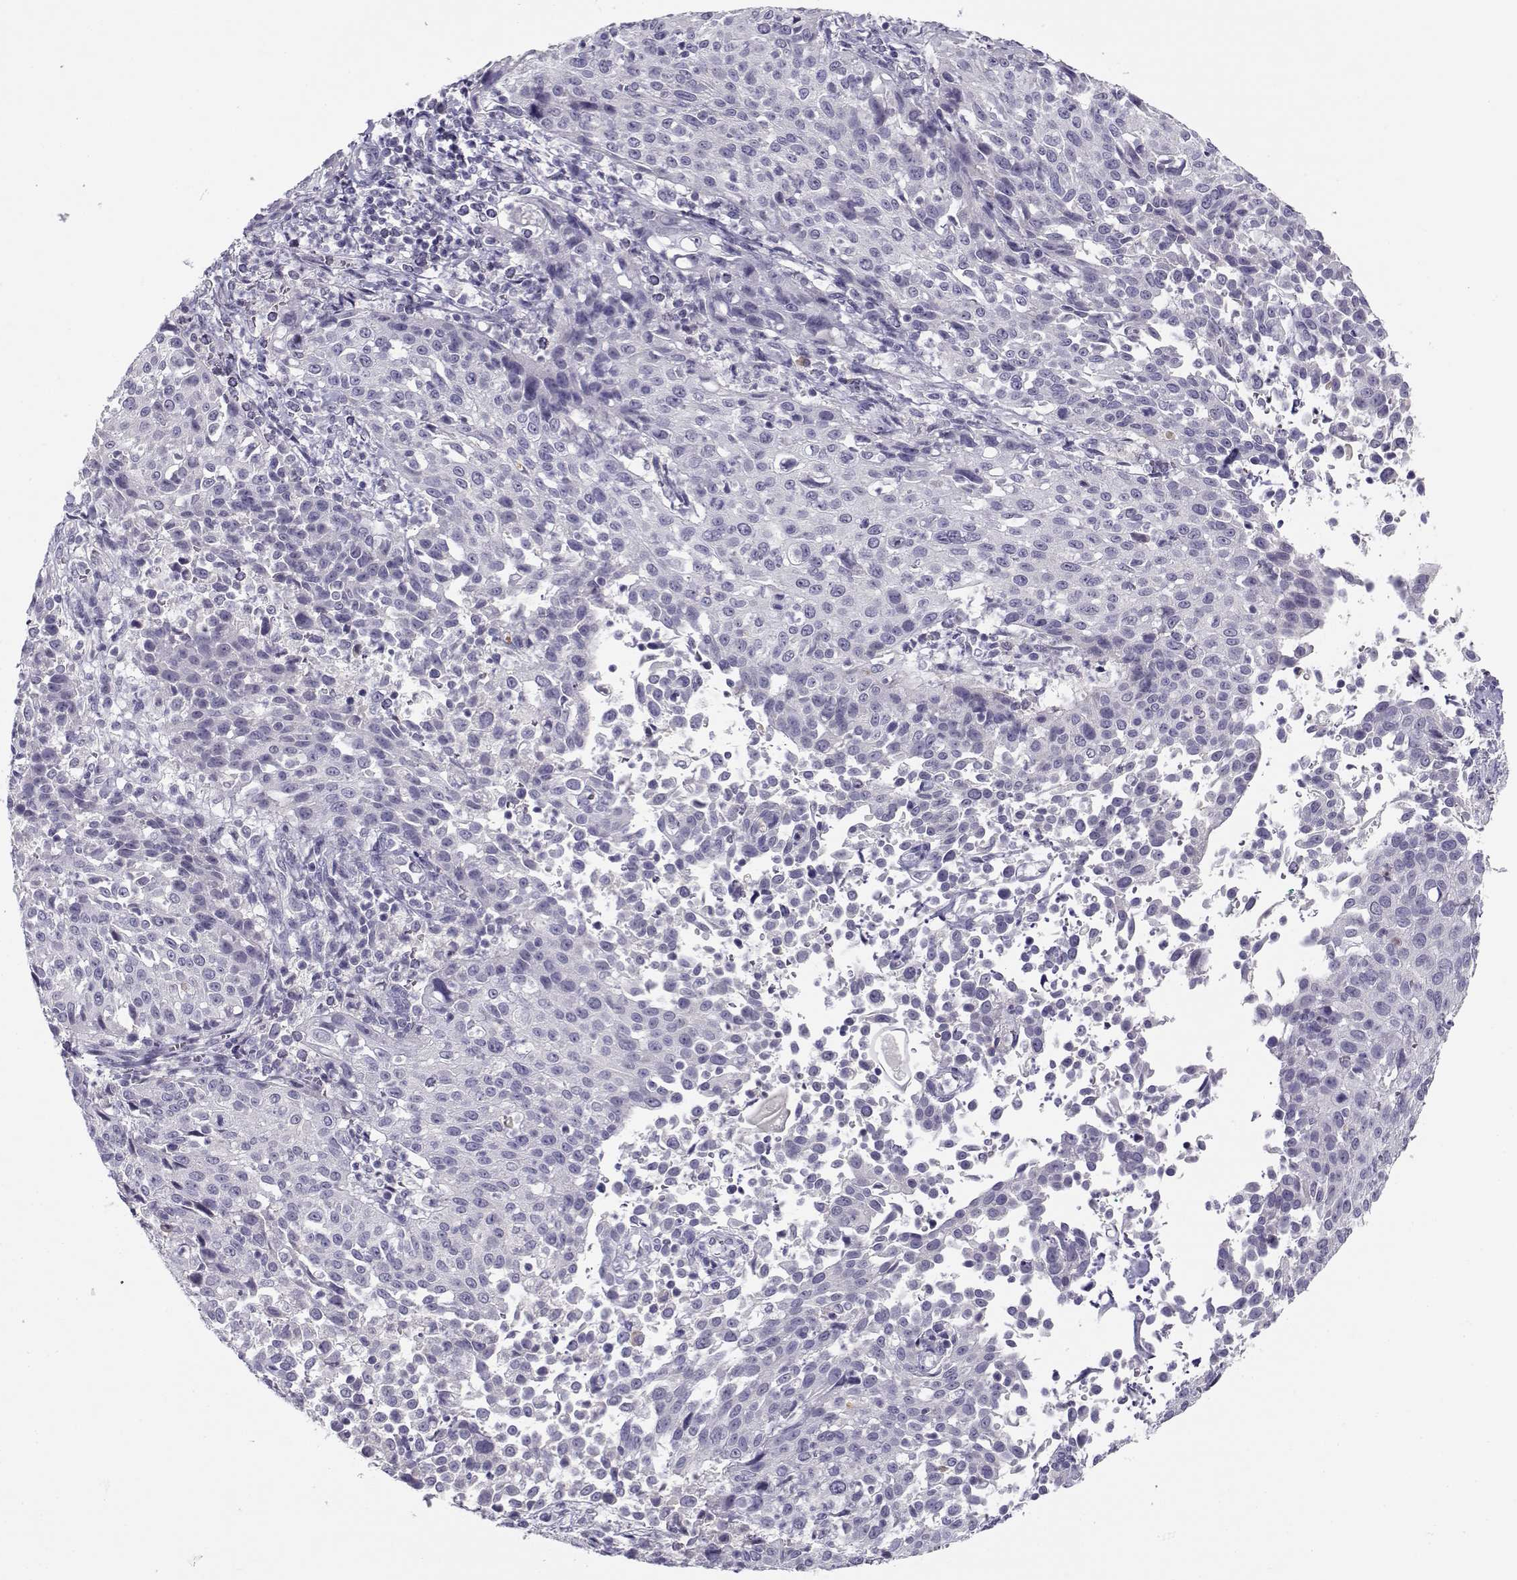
{"staining": {"intensity": "negative", "quantity": "none", "location": "none"}, "tissue": "cervical cancer", "cell_type": "Tumor cells", "image_type": "cancer", "snomed": [{"axis": "morphology", "description": "Squamous cell carcinoma, NOS"}, {"axis": "topography", "description": "Cervix"}], "caption": "Human cervical squamous cell carcinoma stained for a protein using IHC reveals no expression in tumor cells.", "gene": "CFAP77", "patient": {"sex": "female", "age": 26}}